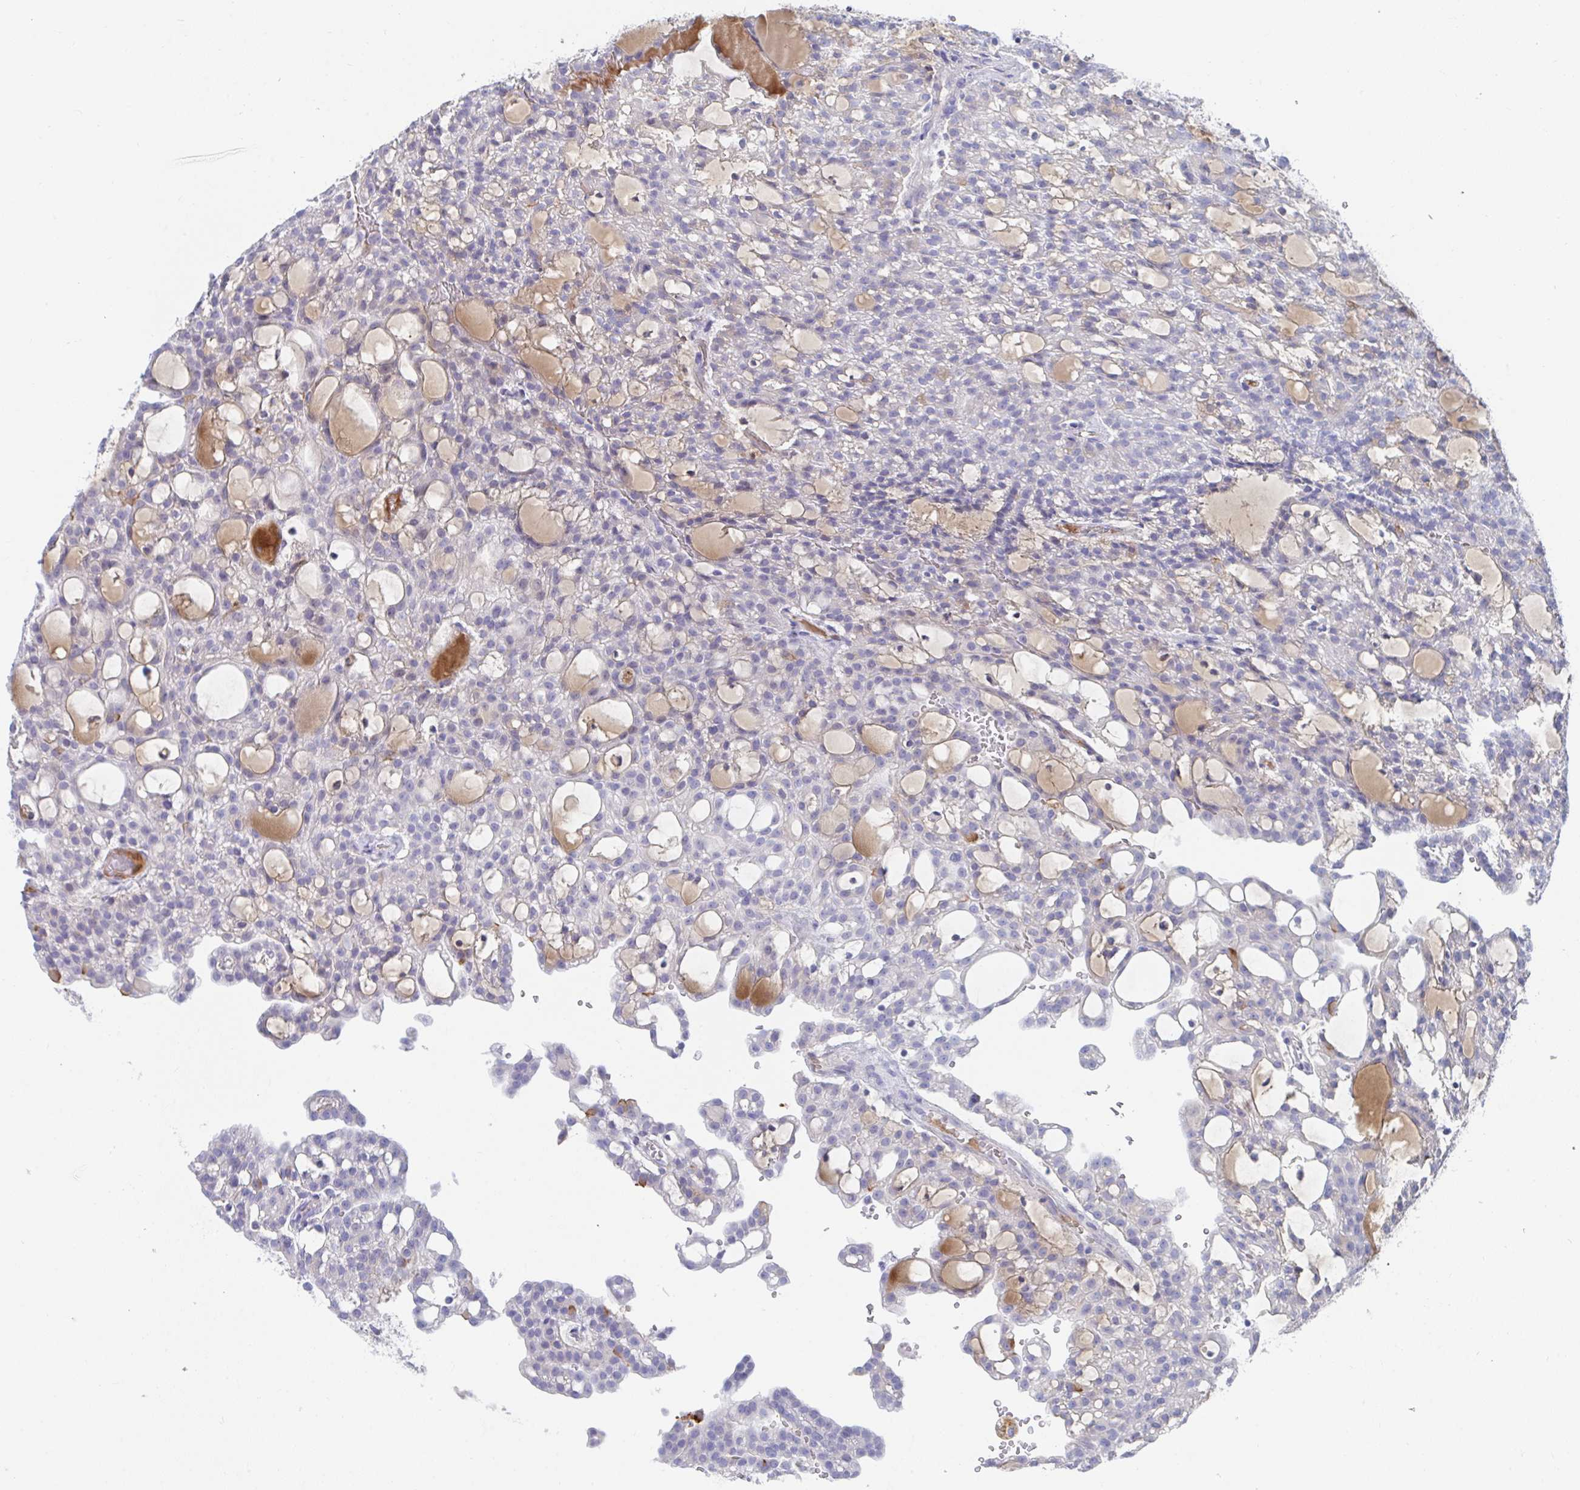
{"staining": {"intensity": "negative", "quantity": "none", "location": "none"}, "tissue": "renal cancer", "cell_type": "Tumor cells", "image_type": "cancer", "snomed": [{"axis": "morphology", "description": "Adenocarcinoma, NOS"}, {"axis": "topography", "description": "Kidney"}], "caption": "Protein analysis of renal cancer (adenocarcinoma) shows no significant positivity in tumor cells.", "gene": "TNFAIP6", "patient": {"sex": "male", "age": 63}}